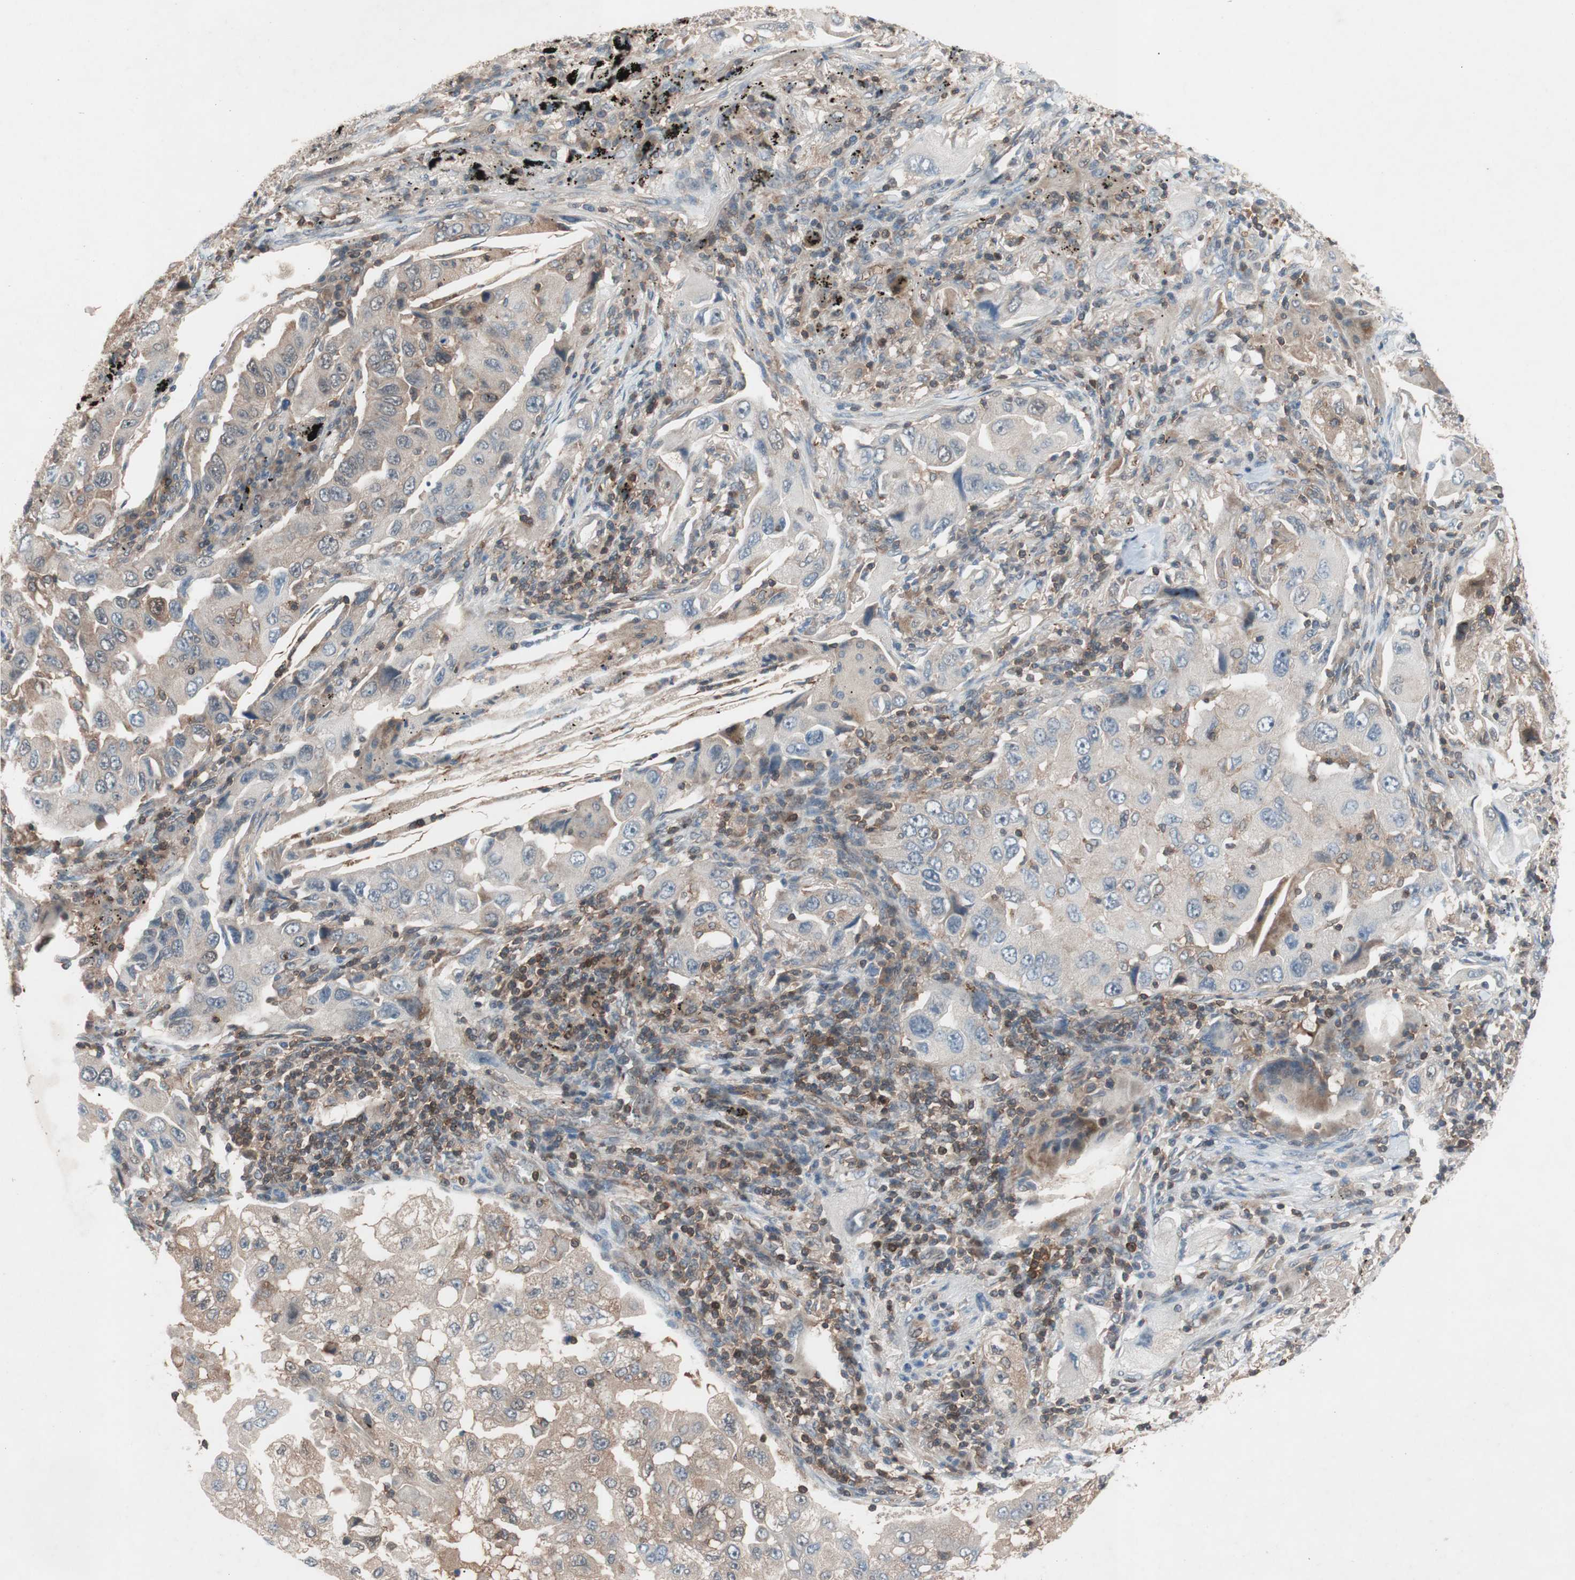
{"staining": {"intensity": "weak", "quantity": "25%-75%", "location": "cytoplasmic/membranous"}, "tissue": "lung cancer", "cell_type": "Tumor cells", "image_type": "cancer", "snomed": [{"axis": "morphology", "description": "Adenocarcinoma, NOS"}, {"axis": "topography", "description": "Lung"}], "caption": "The immunohistochemical stain shows weak cytoplasmic/membranous positivity in tumor cells of lung adenocarcinoma tissue.", "gene": "GALT", "patient": {"sex": "female", "age": 65}}